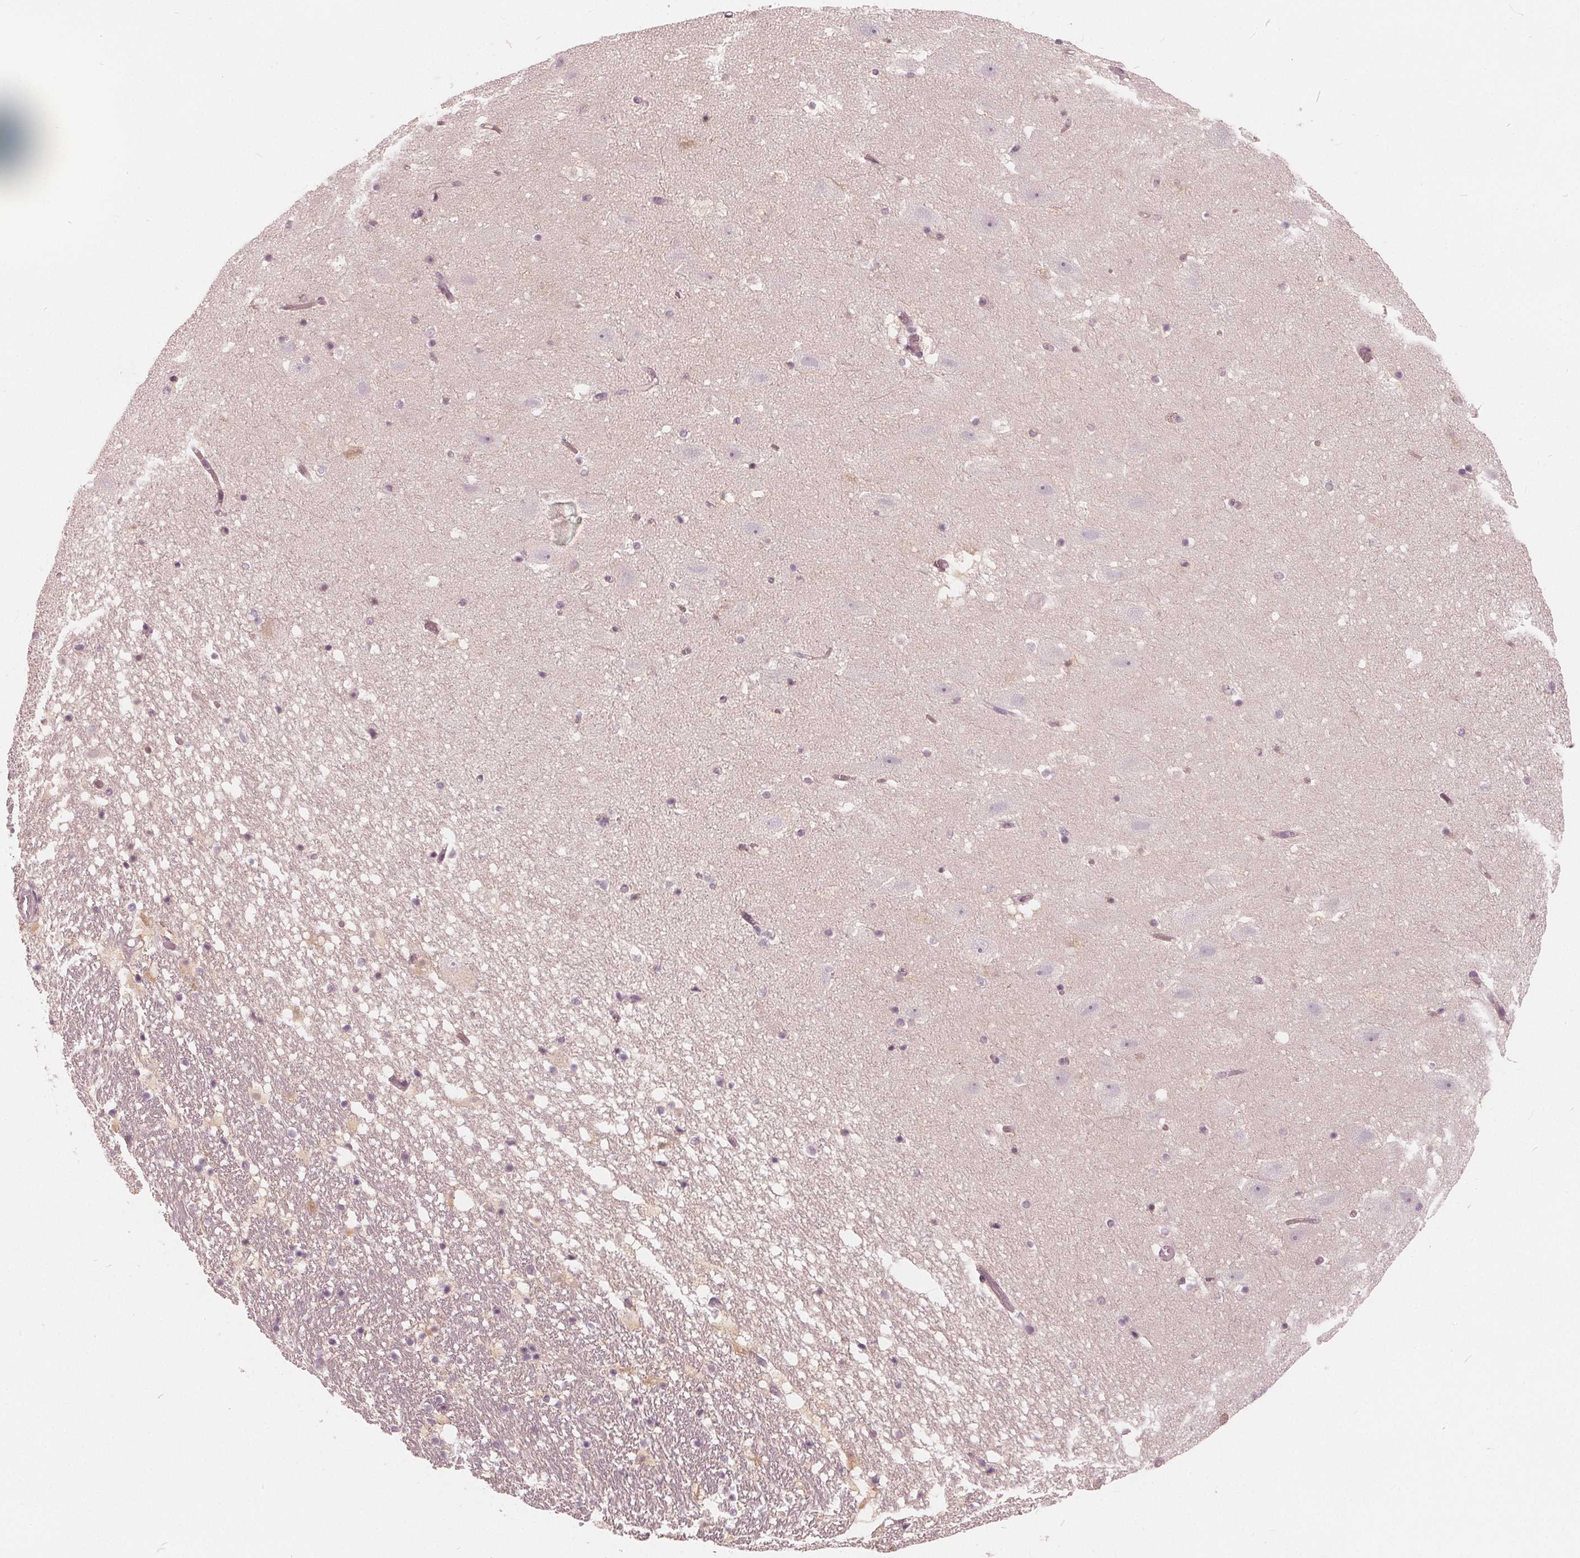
{"staining": {"intensity": "negative", "quantity": "none", "location": "none"}, "tissue": "hippocampus", "cell_type": "Glial cells", "image_type": "normal", "snomed": [{"axis": "morphology", "description": "Normal tissue, NOS"}, {"axis": "topography", "description": "Hippocampus"}], "caption": "Normal hippocampus was stained to show a protein in brown. There is no significant positivity in glial cells. (Stains: DAB (3,3'-diaminobenzidine) IHC with hematoxylin counter stain, Microscopy: brightfield microscopy at high magnification).", "gene": "SAT2", "patient": {"sex": "female", "age": 42}}